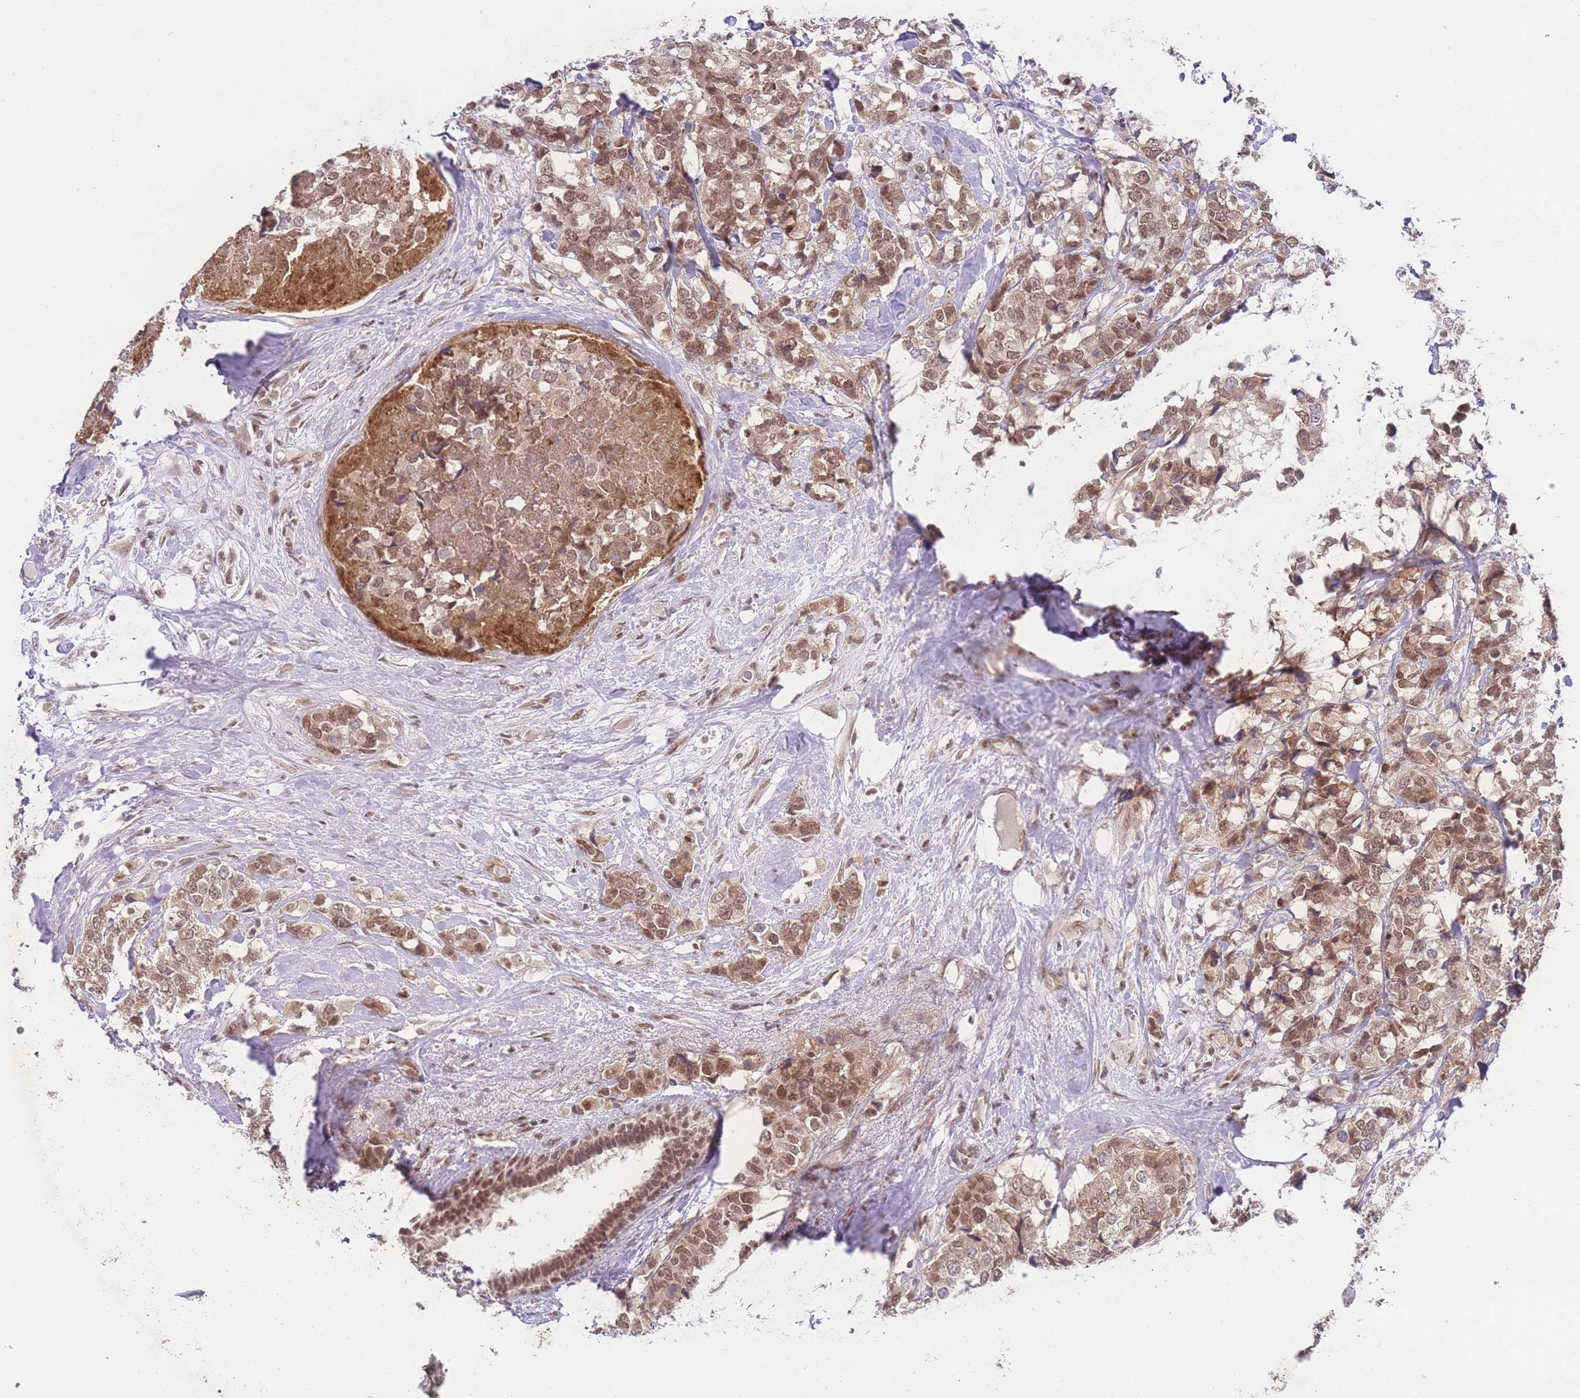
{"staining": {"intensity": "moderate", "quantity": ">75%", "location": "cytoplasmic/membranous,nuclear"}, "tissue": "breast cancer", "cell_type": "Tumor cells", "image_type": "cancer", "snomed": [{"axis": "morphology", "description": "Lobular carcinoma"}, {"axis": "topography", "description": "Breast"}], "caption": "Protein staining by immunohistochemistry shows moderate cytoplasmic/membranous and nuclear expression in approximately >75% of tumor cells in breast lobular carcinoma.", "gene": "TMED3", "patient": {"sex": "female", "age": 59}}